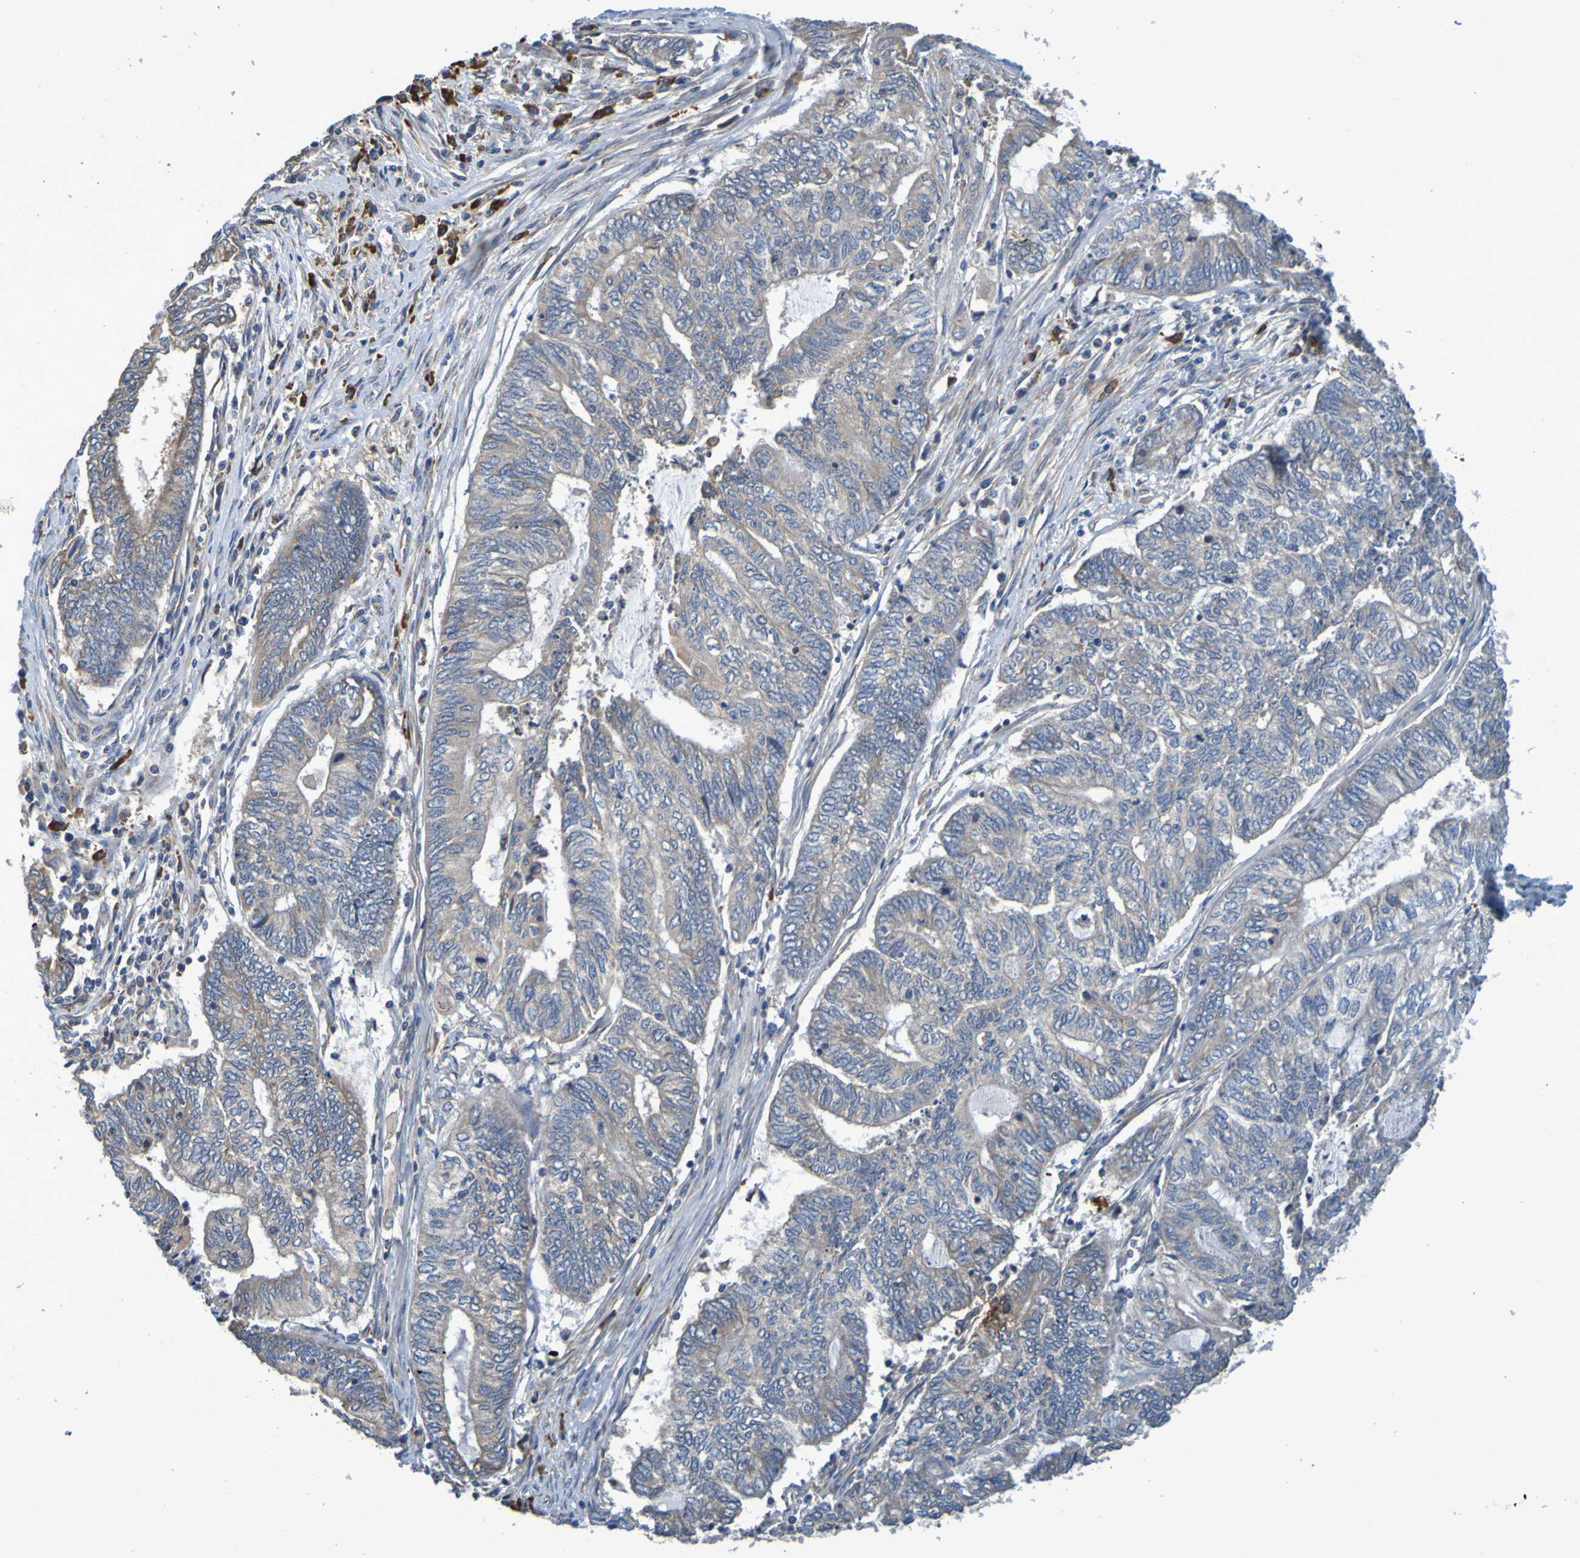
{"staining": {"intensity": "weak", "quantity": ">75%", "location": "cytoplasmic/membranous"}, "tissue": "endometrial cancer", "cell_type": "Tumor cells", "image_type": "cancer", "snomed": [{"axis": "morphology", "description": "Adenocarcinoma, NOS"}, {"axis": "topography", "description": "Uterus"}, {"axis": "topography", "description": "Endometrium"}], "caption": "Immunohistochemical staining of human adenocarcinoma (endometrial) demonstrates weak cytoplasmic/membranous protein positivity in approximately >75% of tumor cells. (DAB (3,3'-diaminobenzidine) IHC, brown staining for protein, blue staining for nuclei).", "gene": "CLDN18", "patient": {"sex": "female", "age": 70}}